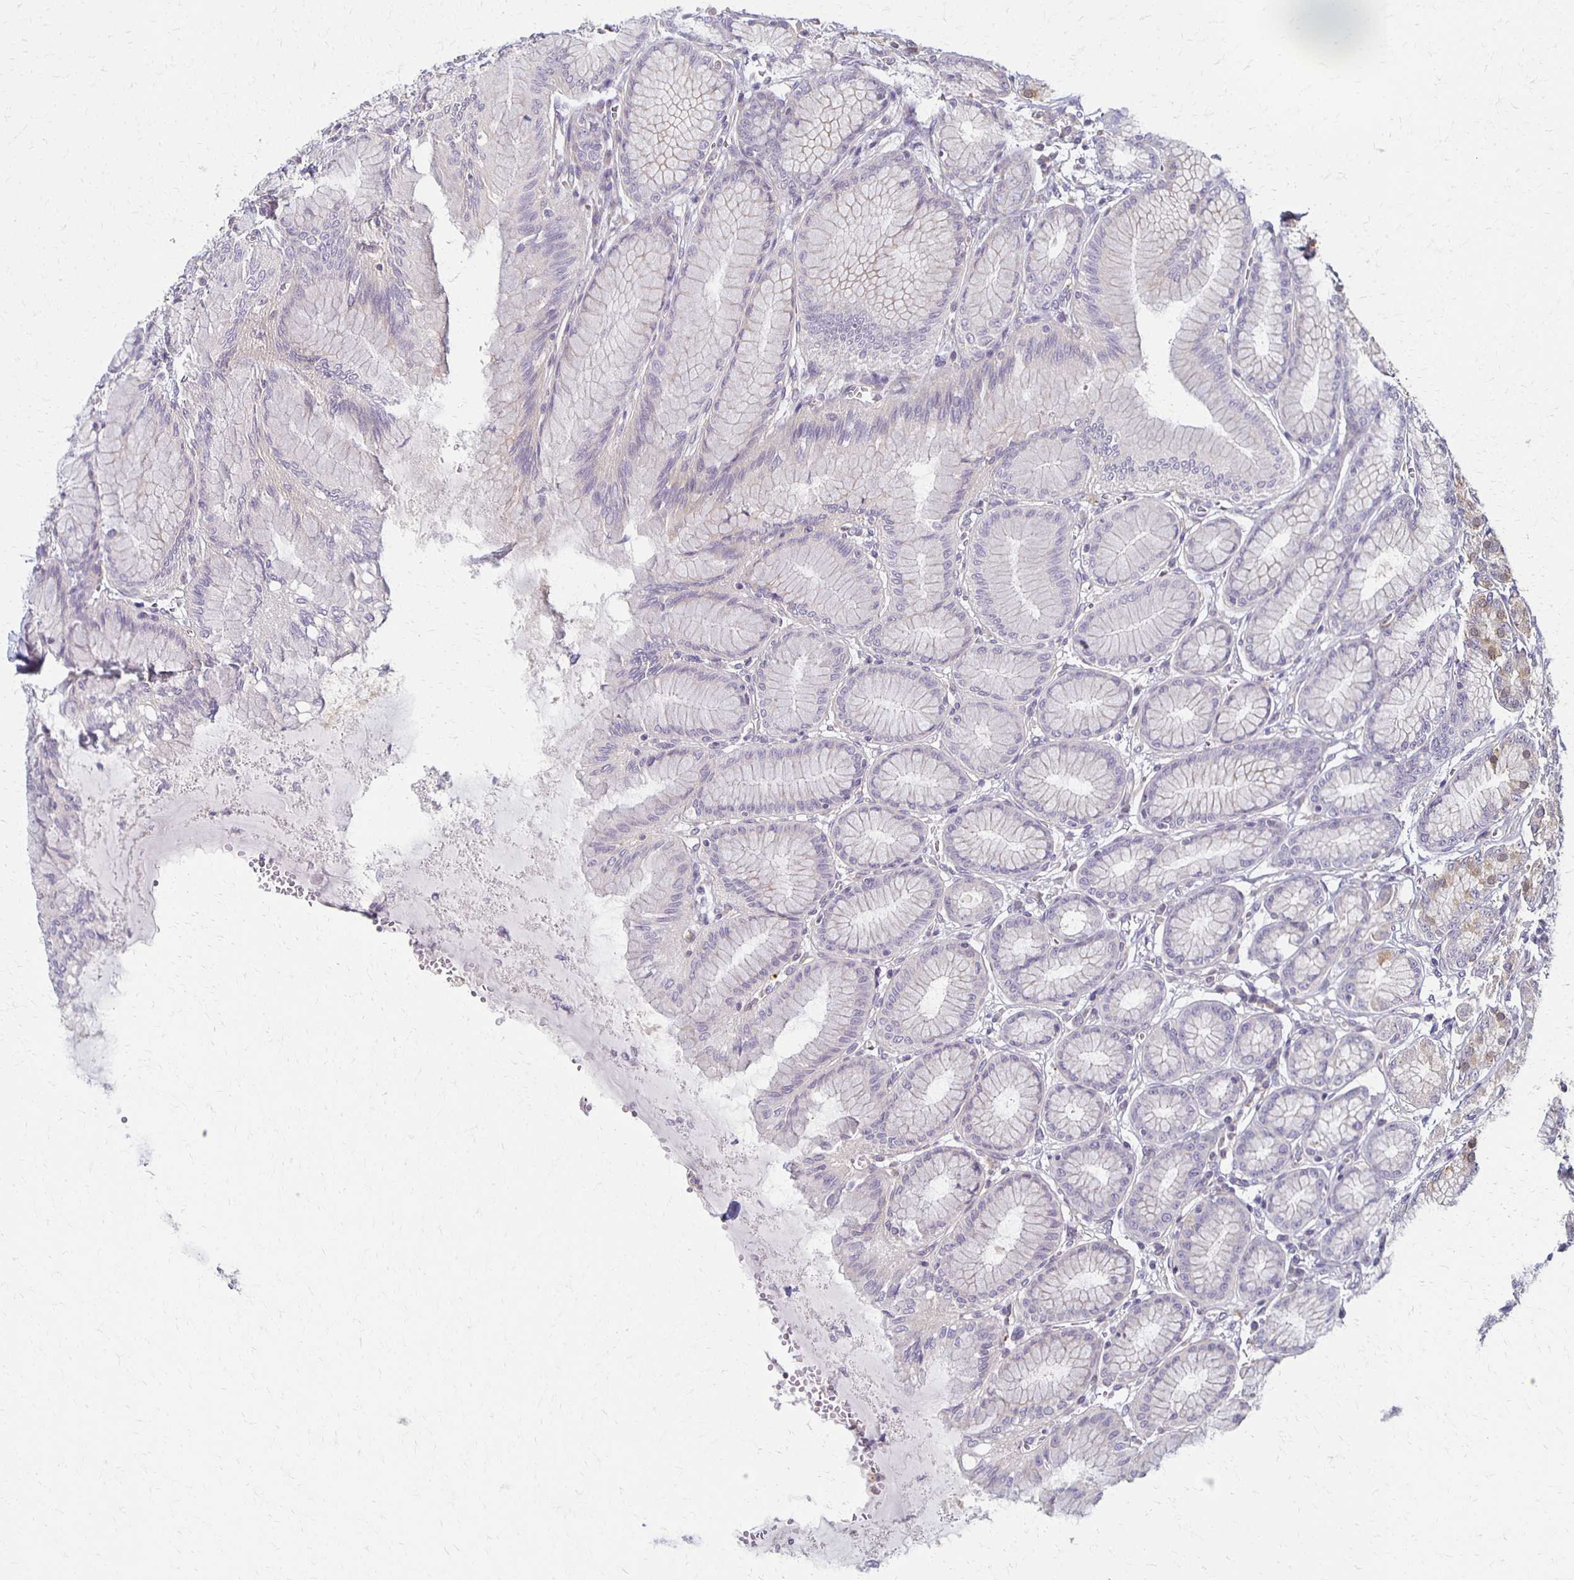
{"staining": {"intensity": "weak", "quantity": "25%-75%", "location": "cytoplasmic/membranous"}, "tissue": "stomach", "cell_type": "Glandular cells", "image_type": "normal", "snomed": [{"axis": "morphology", "description": "Normal tissue, NOS"}, {"axis": "topography", "description": "Stomach"}, {"axis": "topography", "description": "Stomach, lower"}], "caption": "A photomicrograph of stomach stained for a protein shows weak cytoplasmic/membranous brown staining in glandular cells. The protein of interest is stained brown, and the nuclei are stained in blue (DAB IHC with brightfield microscopy, high magnification).", "gene": "GPX4", "patient": {"sex": "male", "age": 76}}